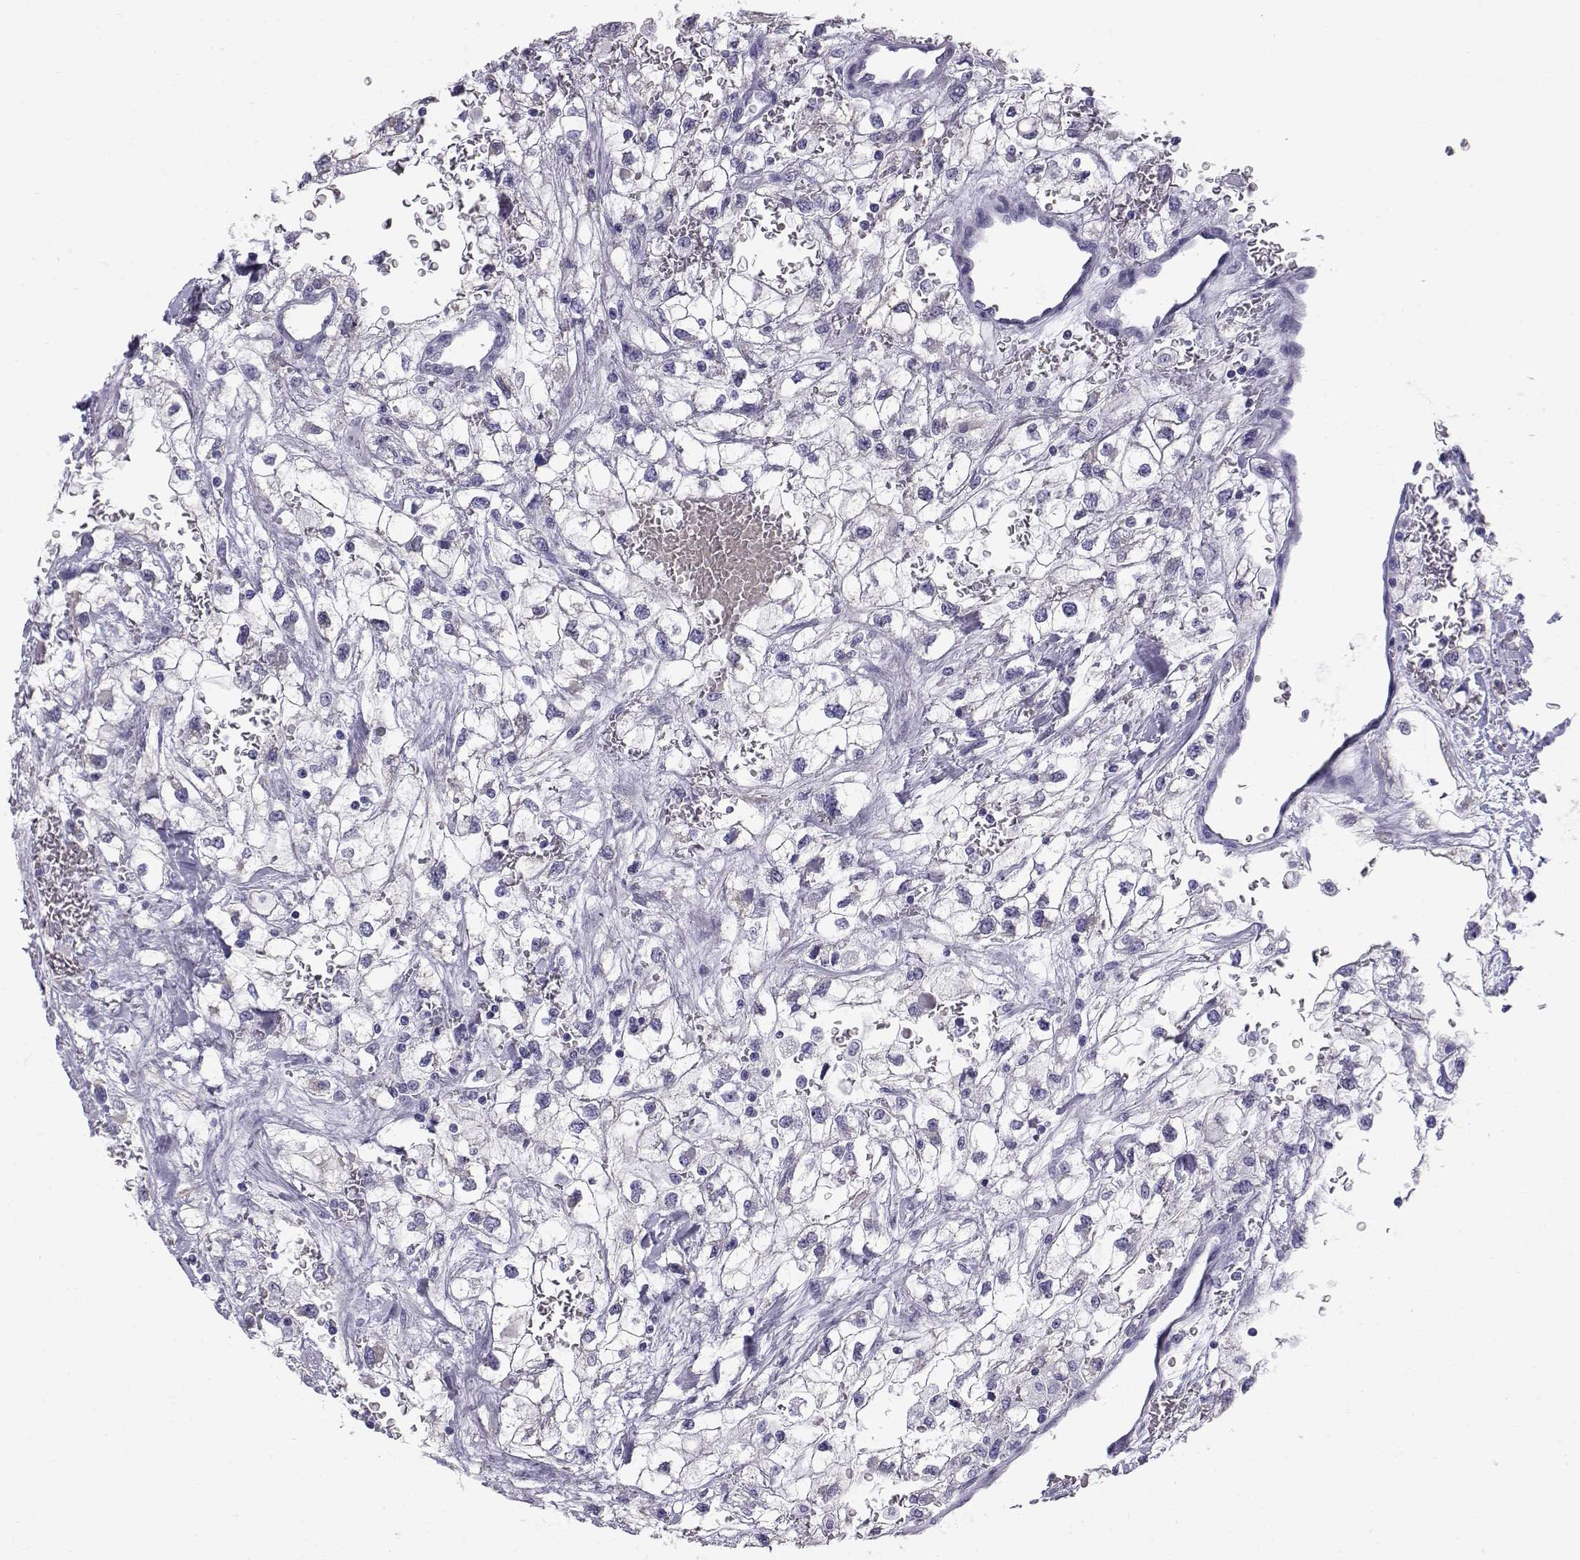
{"staining": {"intensity": "negative", "quantity": "none", "location": "none"}, "tissue": "renal cancer", "cell_type": "Tumor cells", "image_type": "cancer", "snomed": [{"axis": "morphology", "description": "Adenocarcinoma, NOS"}, {"axis": "topography", "description": "Kidney"}], "caption": "Tumor cells show no significant staining in renal cancer.", "gene": "RNASE12", "patient": {"sex": "male", "age": 59}}